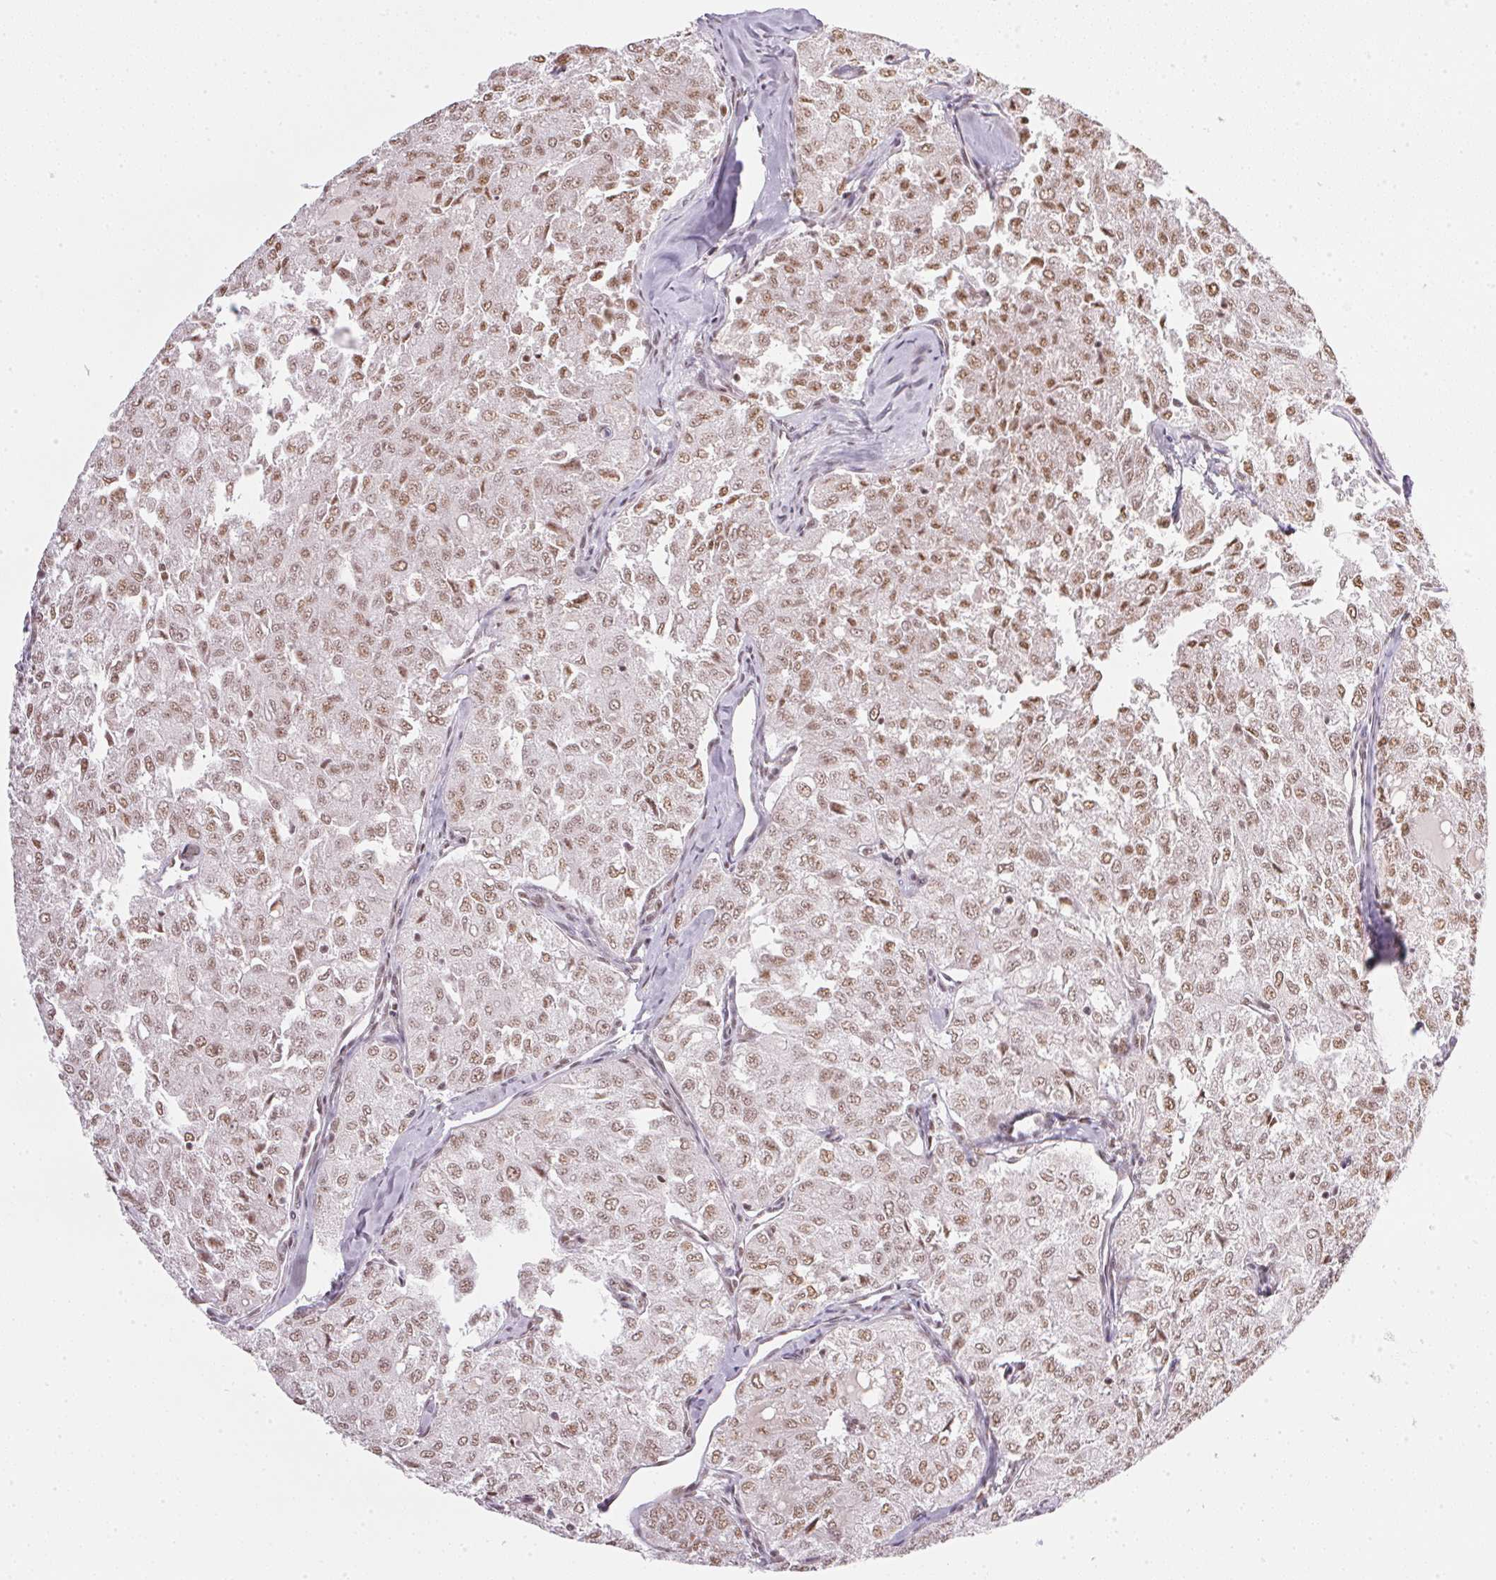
{"staining": {"intensity": "moderate", "quantity": ">75%", "location": "nuclear"}, "tissue": "thyroid cancer", "cell_type": "Tumor cells", "image_type": "cancer", "snomed": [{"axis": "morphology", "description": "Follicular adenoma carcinoma, NOS"}, {"axis": "topography", "description": "Thyroid gland"}], "caption": "Protein staining of thyroid cancer (follicular adenoma carcinoma) tissue demonstrates moderate nuclear positivity in approximately >75% of tumor cells.", "gene": "SRSF7", "patient": {"sex": "male", "age": 75}}